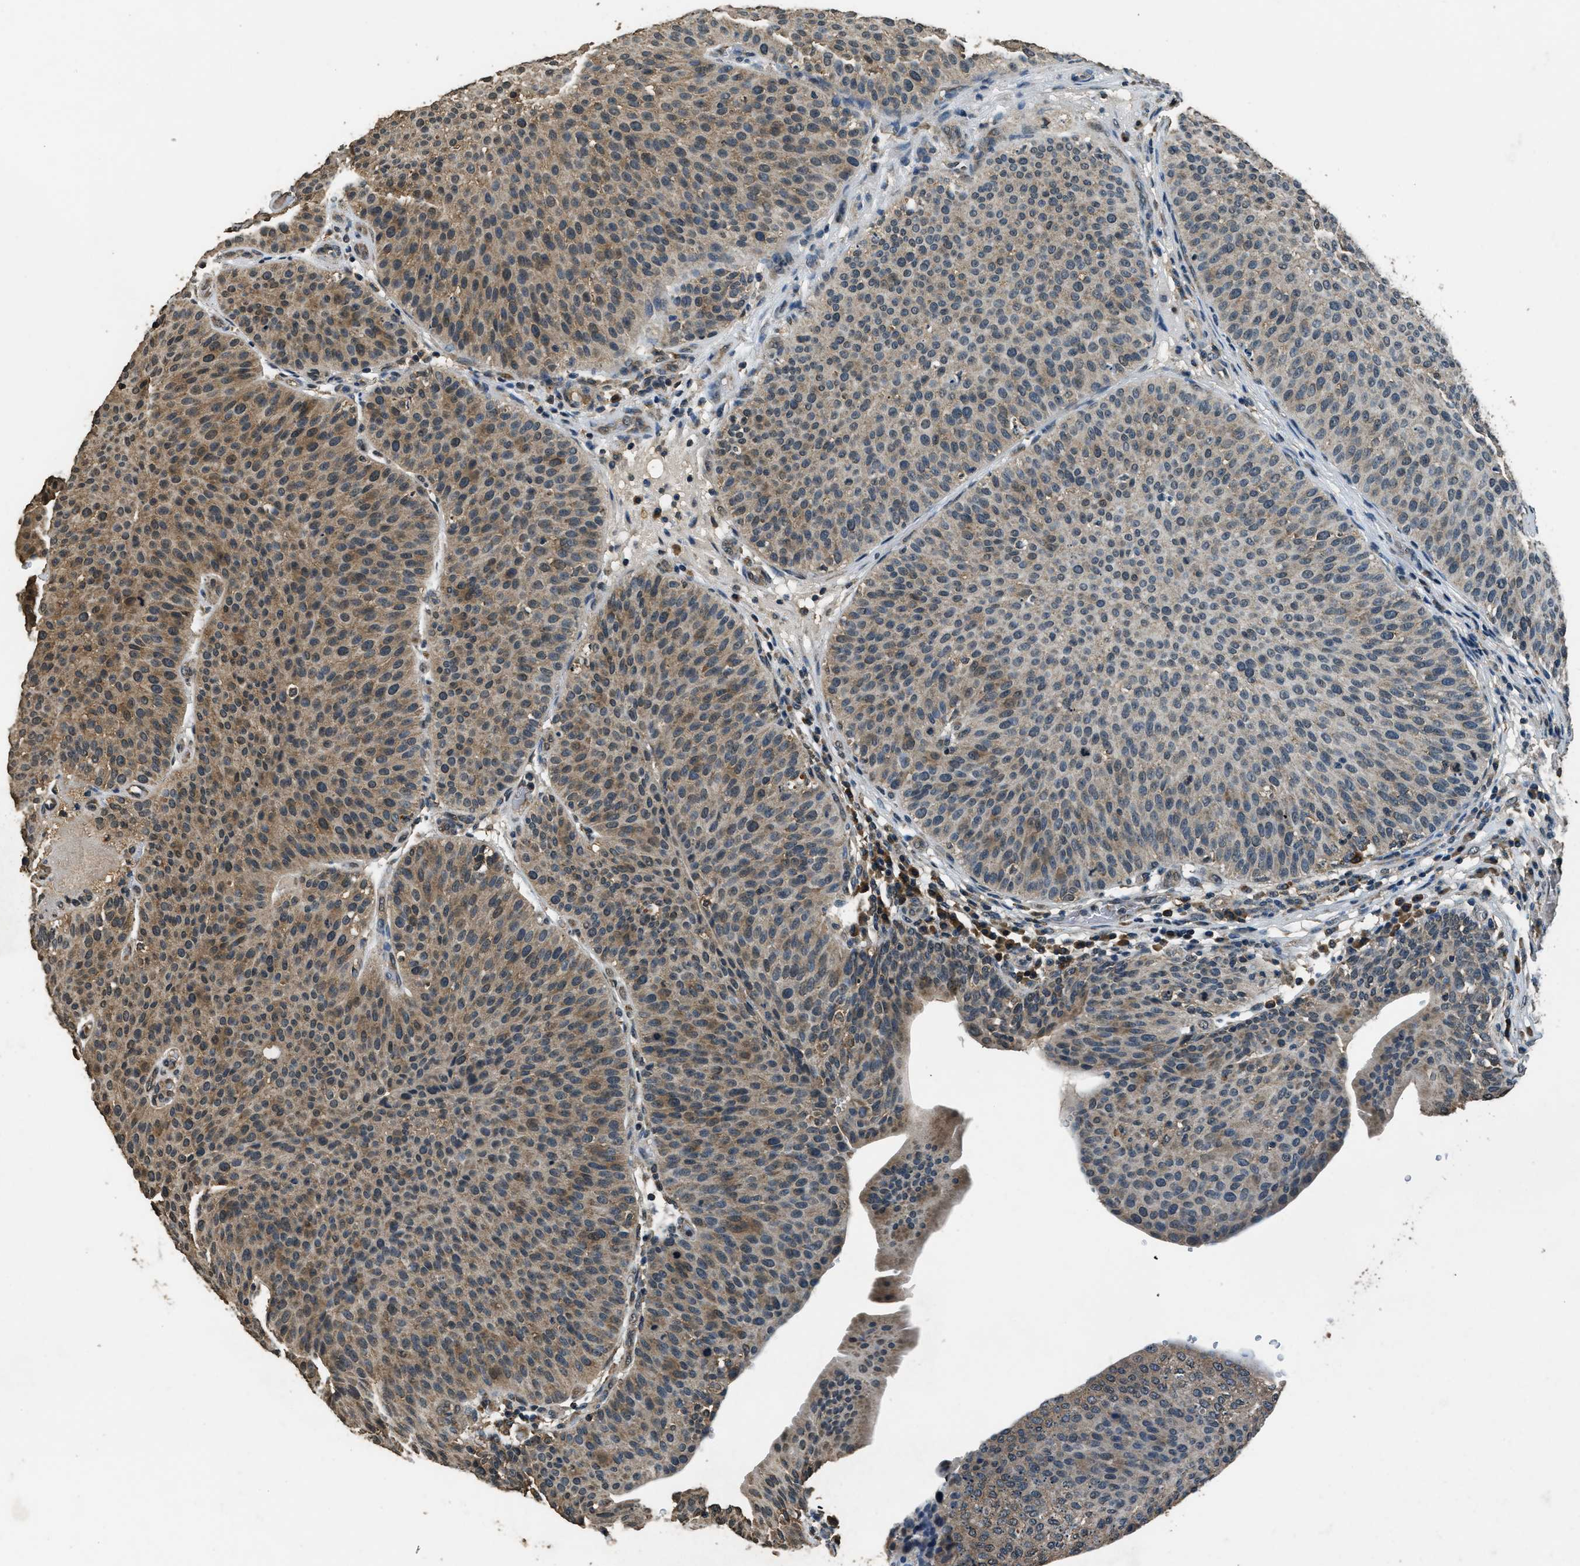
{"staining": {"intensity": "moderate", "quantity": "<25%", "location": "cytoplasmic/membranous"}, "tissue": "urothelial cancer", "cell_type": "Tumor cells", "image_type": "cancer", "snomed": [{"axis": "morphology", "description": "Urothelial carcinoma, Low grade"}, {"axis": "topography", "description": "Smooth muscle"}, {"axis": "topography", "description": "Urinary bladder"}], "caption": "This is an image of IHC staining of urothelial carcinoma (low-grade), which shows moderate positivity in the cytoplasmic/membranous of tumor cells.", "gene": "SALL3", "patient": {"sex": "male", "age": 60}}